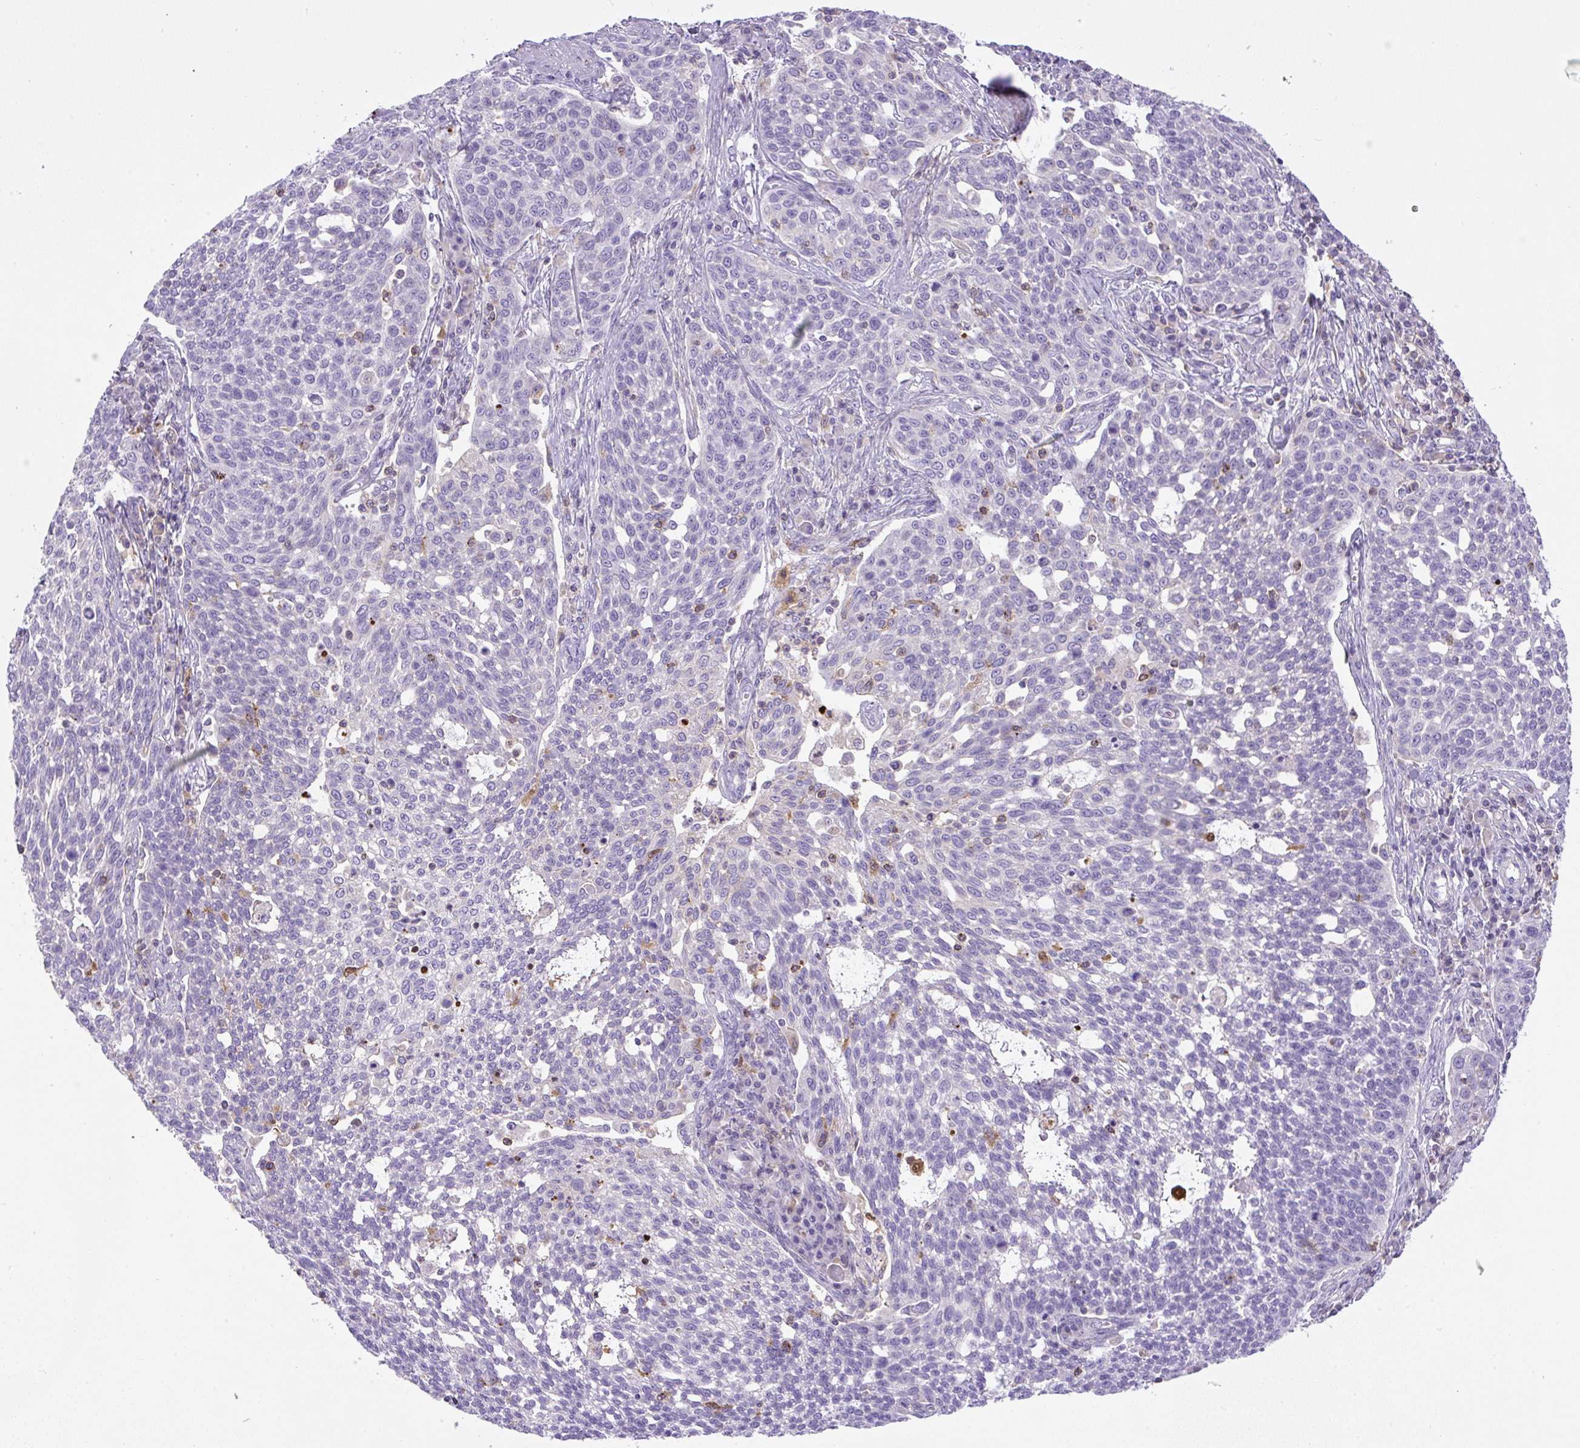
{"staining": {"intensity": "negative", "quantity": "none", "location": "none"}, "tissue": "cervical cancer", "cell_type": "Tumor cells", "image_type": "cancer", "snomed": [{"axis": "morphology", "description": "Squamous cell carcinoma, NOS"}, {"axis": "topography", "description": "Cervix"}], "caption": "Tumor cells are negative for brown protein staining in squamous cell carcinoma (cervical).", "gene": "PIP5KL1", "patient": {"sex": "female", "age": 34}}